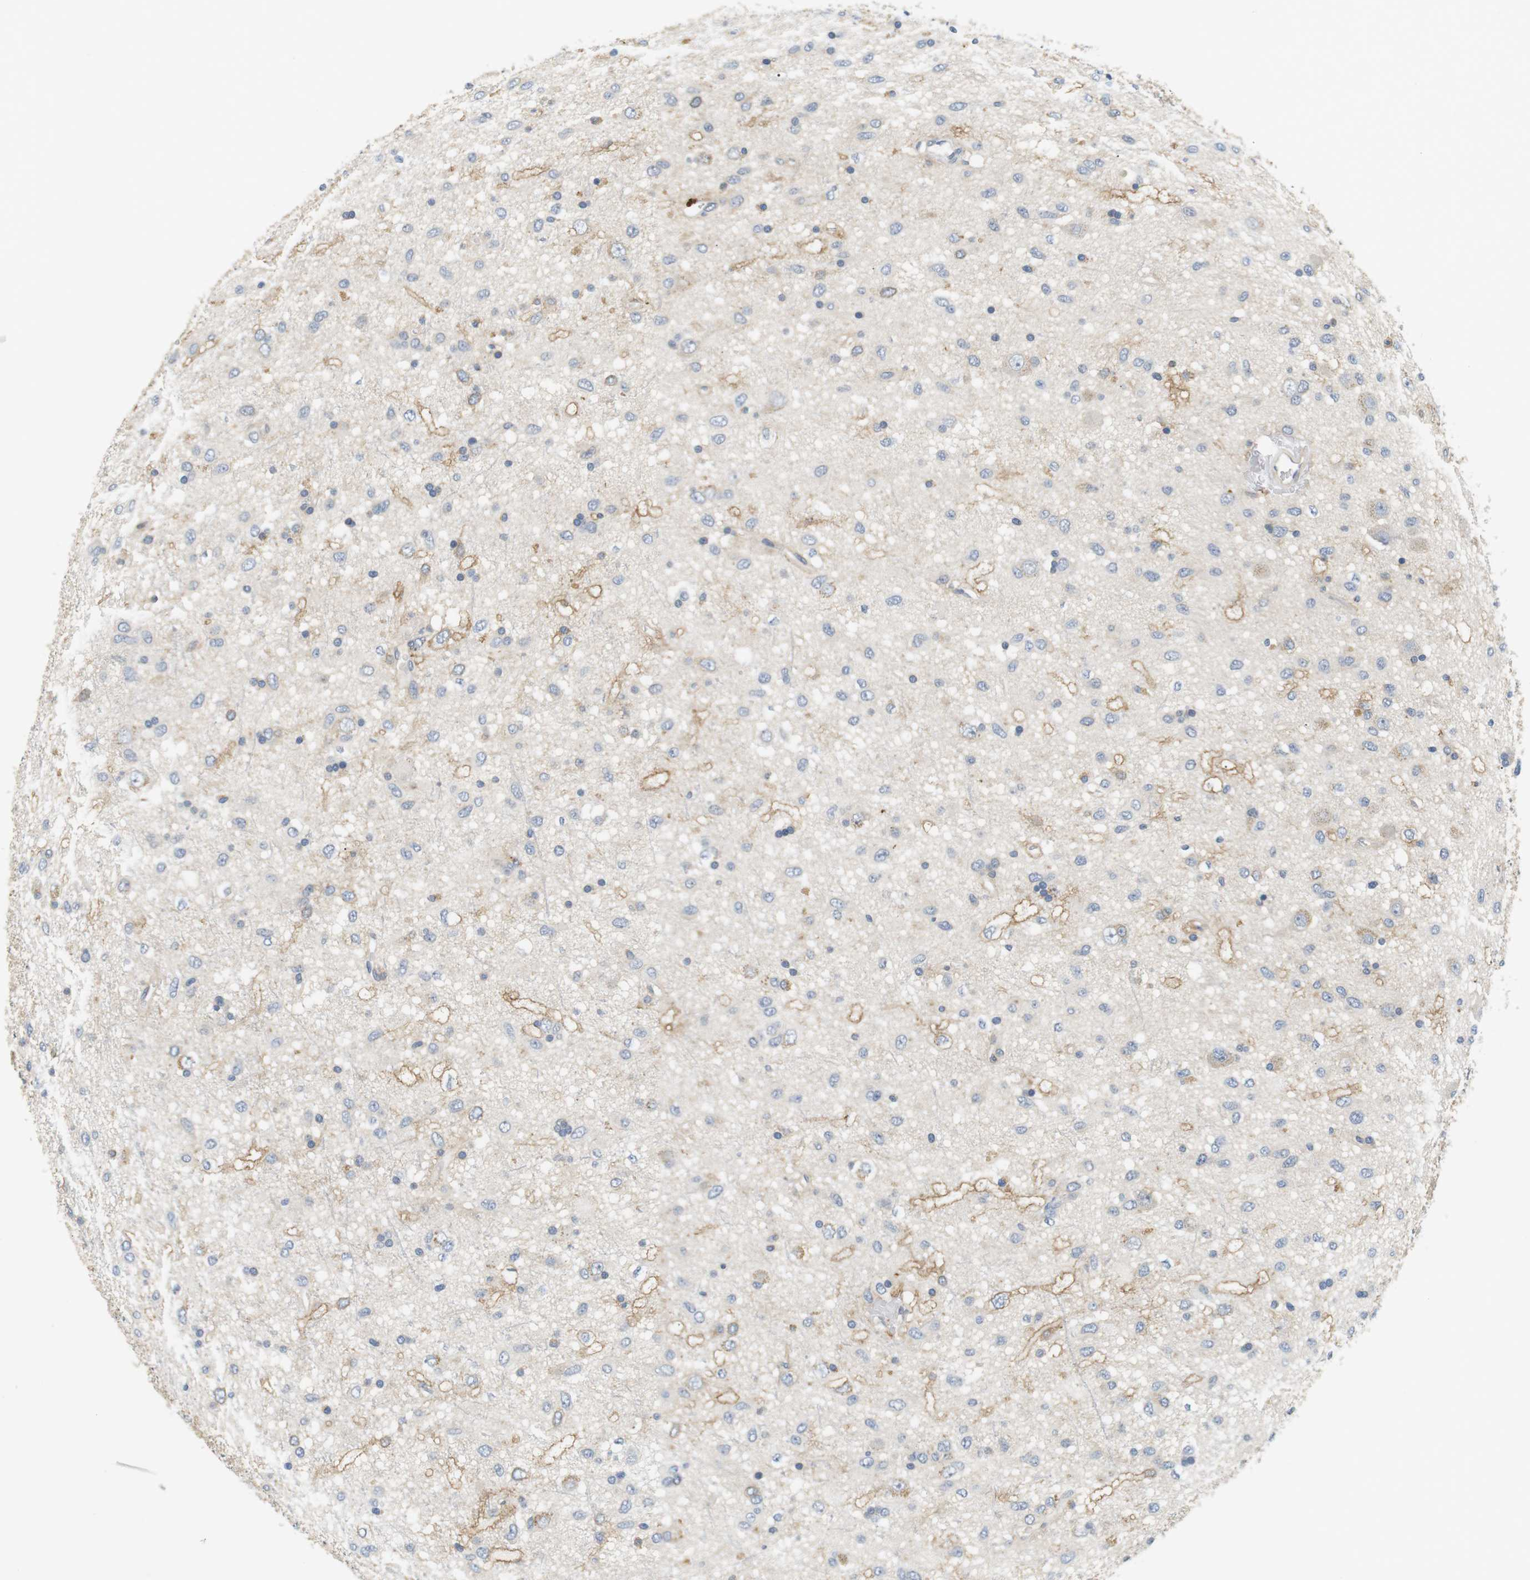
{"staining": {"intensity": "negative", "quantity": "none", "location": "none"}, "tissue": "glioma", "cell_type": "Tumor cells", "image_type": "cancer", "snomed": [{"axis": "morphology", "description": "Glioma, malignant, Low grade"}, {"axis": "topography", "description": "Brain"}], "caption": "Immunohistochemical staining of malignant glioma (low-grade) demonstrates no significant positivity in tumor cells.", "gene": "EVA1C", "patient": {"sex": "male", "age": 77}}